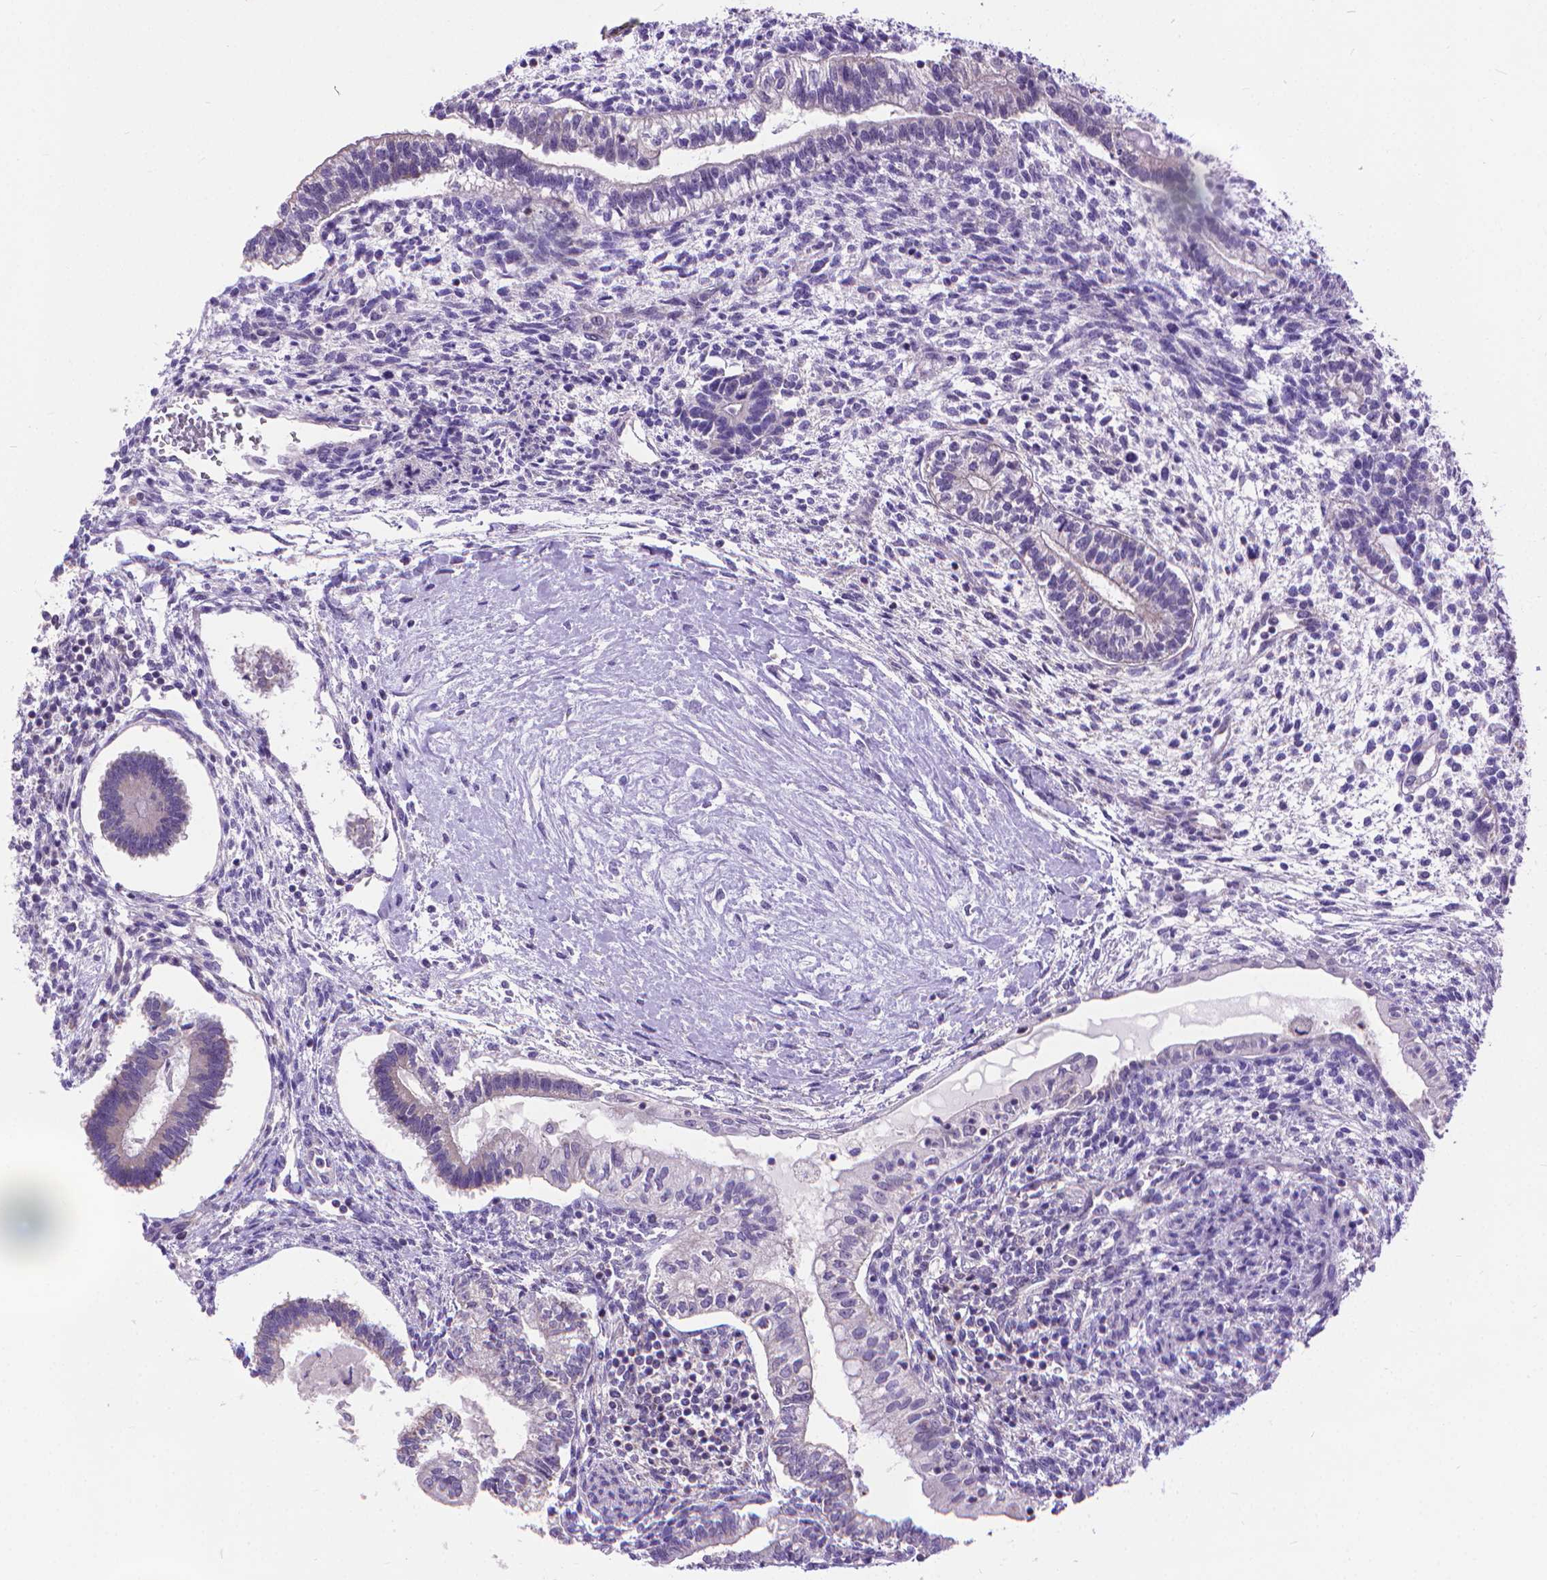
{"staining": {"intensity": "negative", "quantity": "none", "location": "none"}, "tissue": "testis cancer", "cell_type": "Tumor cells", "image_type": "cancer", "snomed": [{"axis": "morphology", "description": "Carcinoma, Embryonal, NOS"}, {"axis": "topography", "description": "Testis"}], "caption": "Immunohistochemistry photomicrograph of neoplastic tissue: human testis cancer stained with DAB shows no significant protein positivity in tumor cells. The staining is performed using DAB brown chromogen with nuclei counter-stained in using hematoxylin.", "gene": "SYN1", "patient": {"sex": "male", "age": 37}}